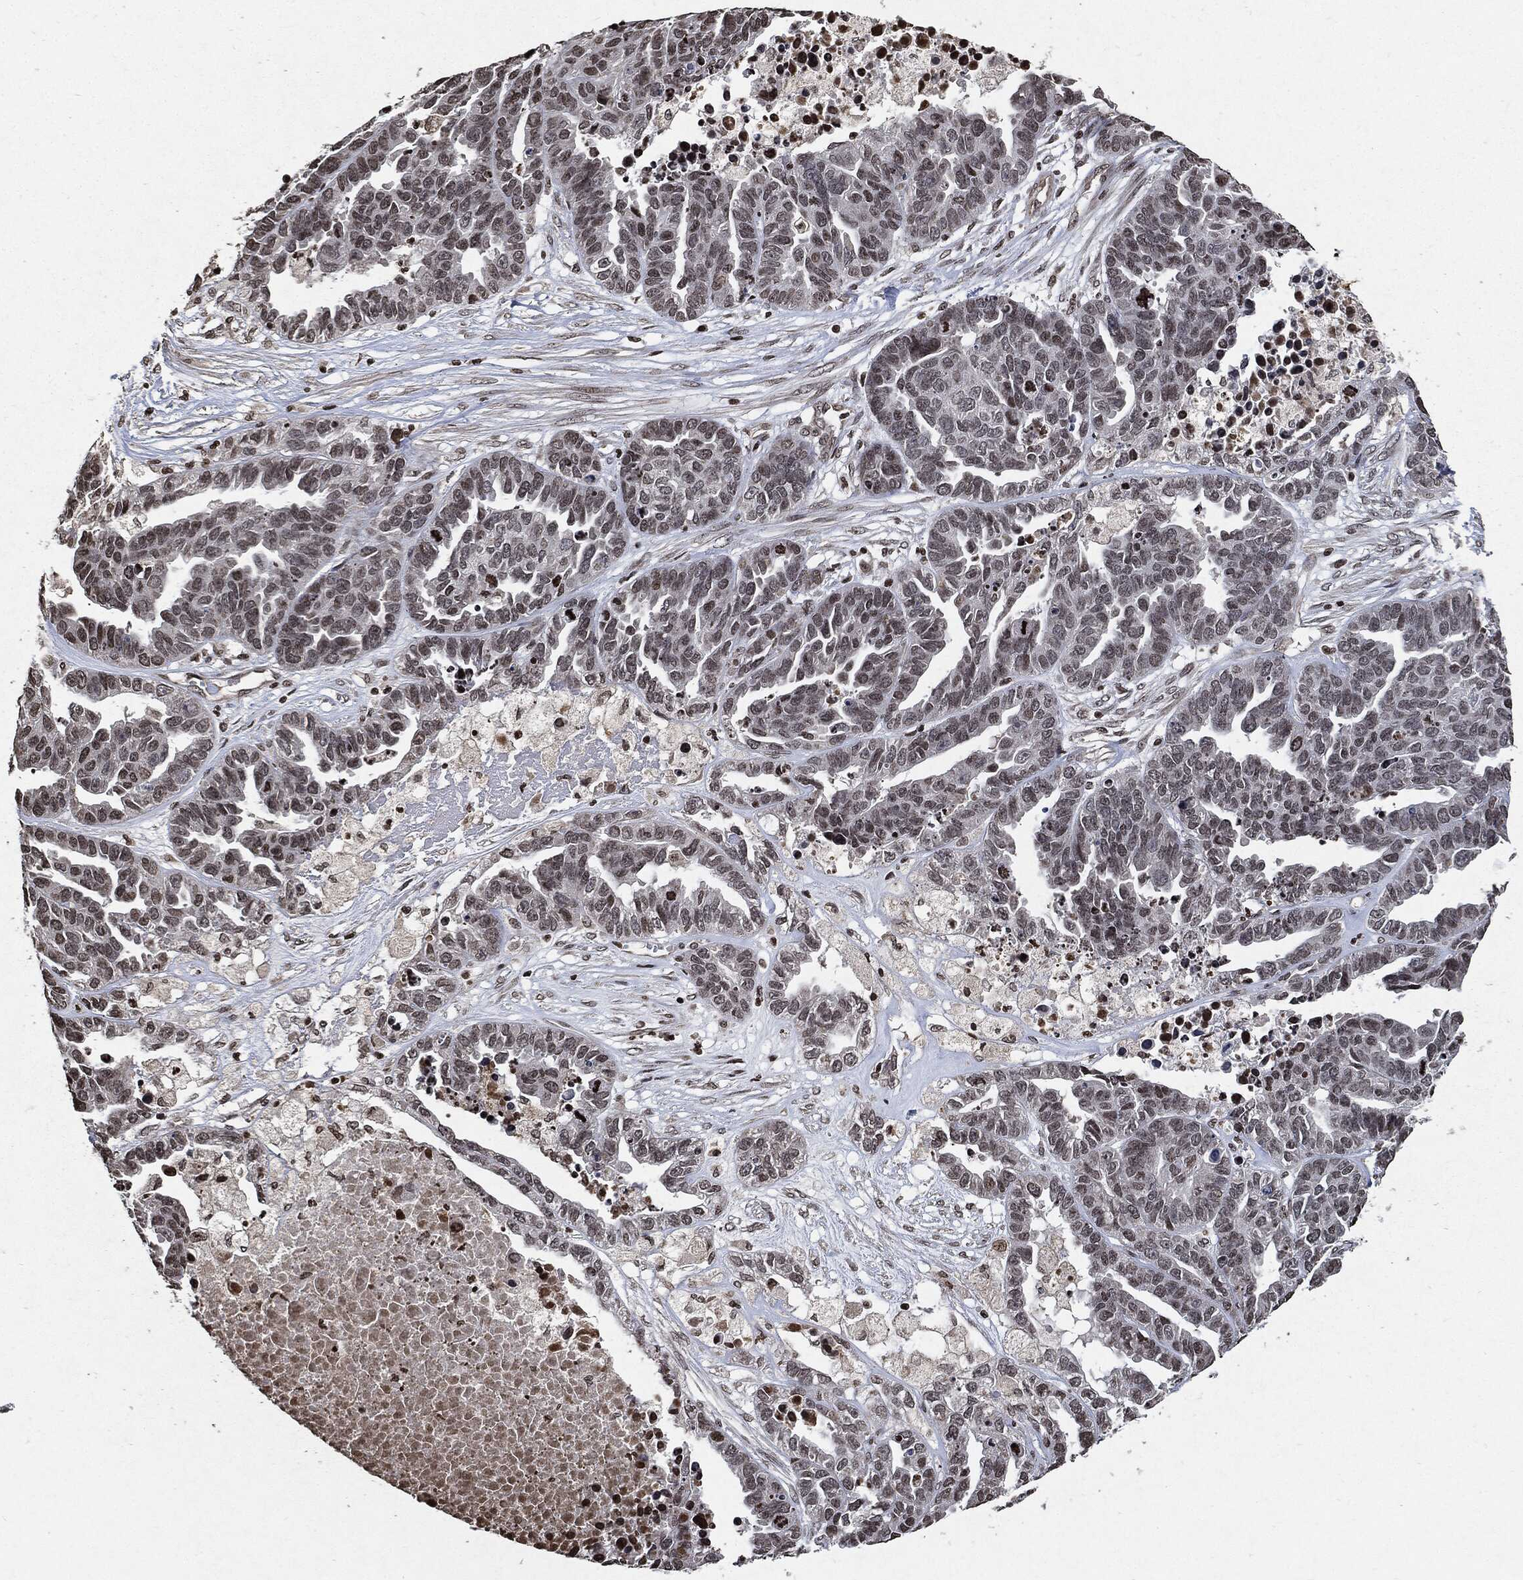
{"staining": {"intensity": "moderate", "quantity": "<25%", "location": "nuclear"}, "tissue": "ovarian cancer", "cell_type": "Tumor cells", "image_type": "cancer", "snomed": [{"axis": "morphology", "description": "Cystadenocarcinoma, serous, NOS"}, {"axis": "topography", "description": "Ovary"}], "caption": "Ovarian serous cystadenocarcinoma stained with a brown dye shows moderate nuclear positive staining in about <25% of tumor cells.", "gene": "JUN", "patient": {"sex": "female", "age": 87}}